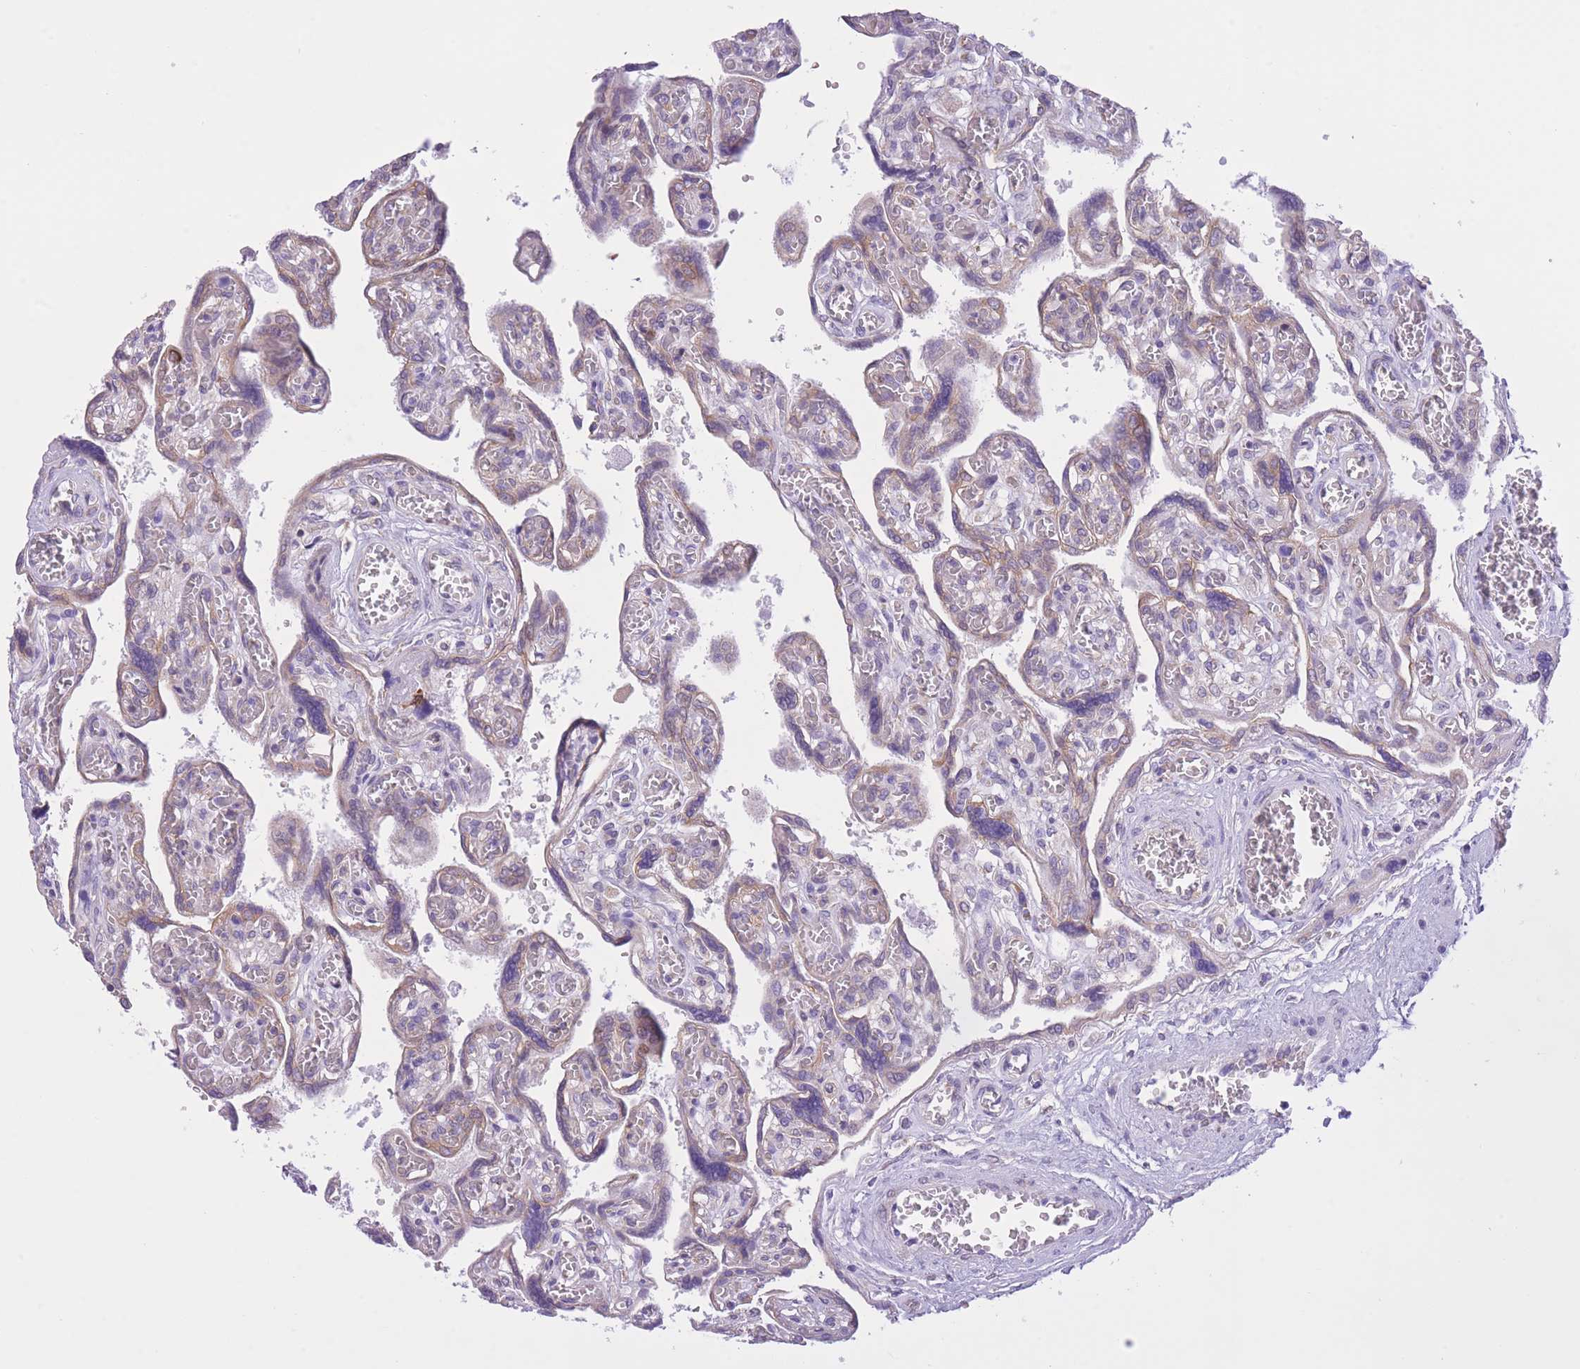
{"staining": {"intensity": "moderate", "quantity": "25%-75%", "location": "cytoplasmic/membranous"}, "tissue": "placenta", "cell_type": "Trophoblastic cells", "image_type": "normal", "snomed": [{"axis": "morphology", "description": "Normal tissue, NOS"}, {"axis": "topography", "description": "Placenta"}], "caption": "Immunohistochemical staining of normal placenta reveals moderate cytoplasmic/membranous protein expression in approximately 25%-75% of trophoblastic cells. The protein of interest is stained brown, and the nuclei are stained in blue (DAB (3,3'-diaminobenzidine) IHC with brightfield microscopy, high magnification).", "gene": "ZNF501", "patient": {"sex": "female", "age": 39}}